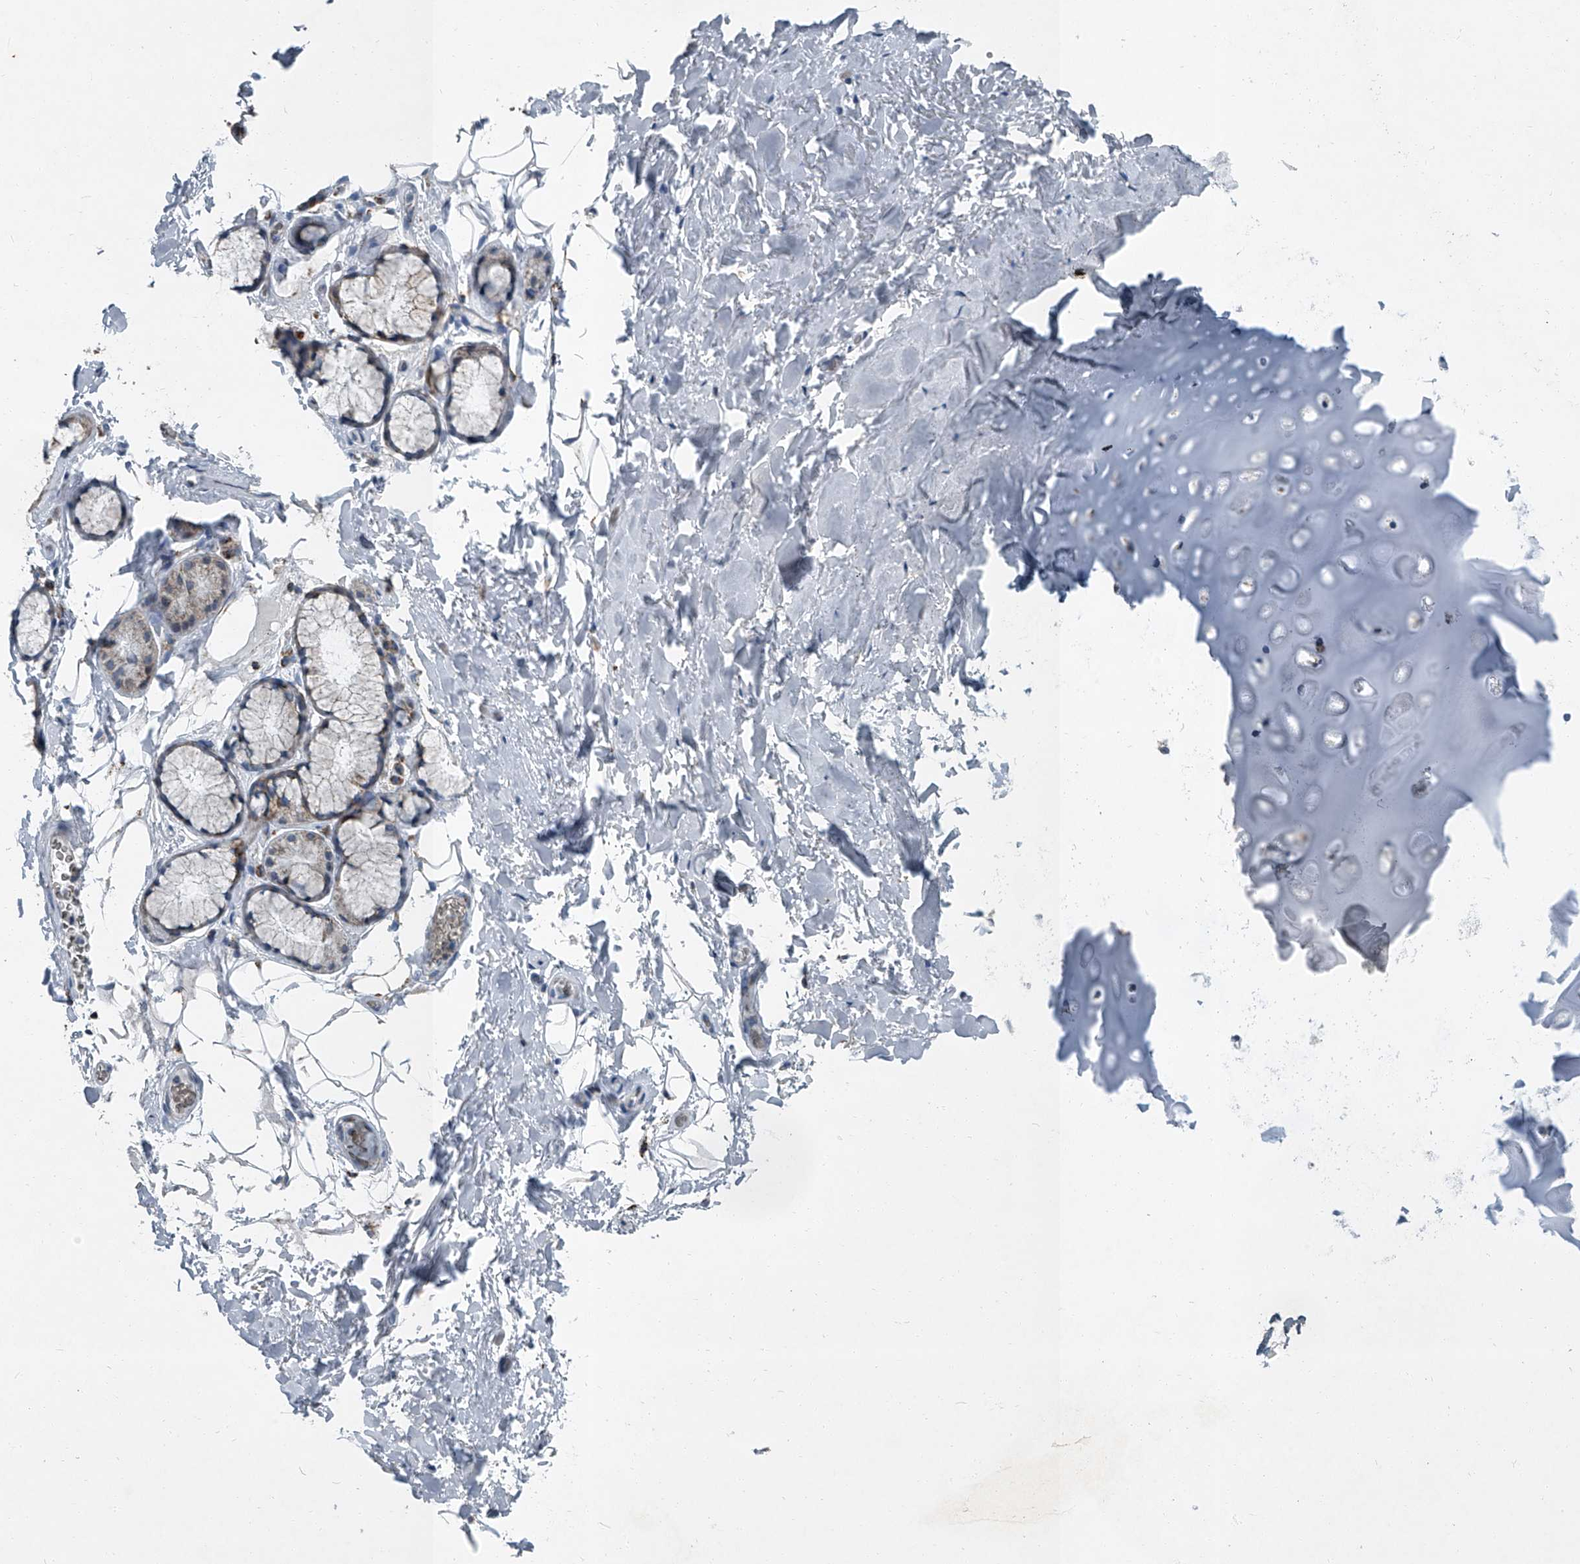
{"staining": {"intensity": "negative", "quantity": "none", "location": "none"}, "tissue": "adipose tissue", "cell_type": "Adipocytes", "image_type": "normal", "snomed": [{"axis": "morphology", "description": "Normal tissue, NOS"}, {"axis": "topography", "description": "Cartilage tissue"}], "caption": "This is an immunohistochemistry (IHC) image of unremarkable human adipose tissue. There is no staining in adipocytes.", "gene": "CHRNA7", "patient": {"sex": "female", "age": 63}}